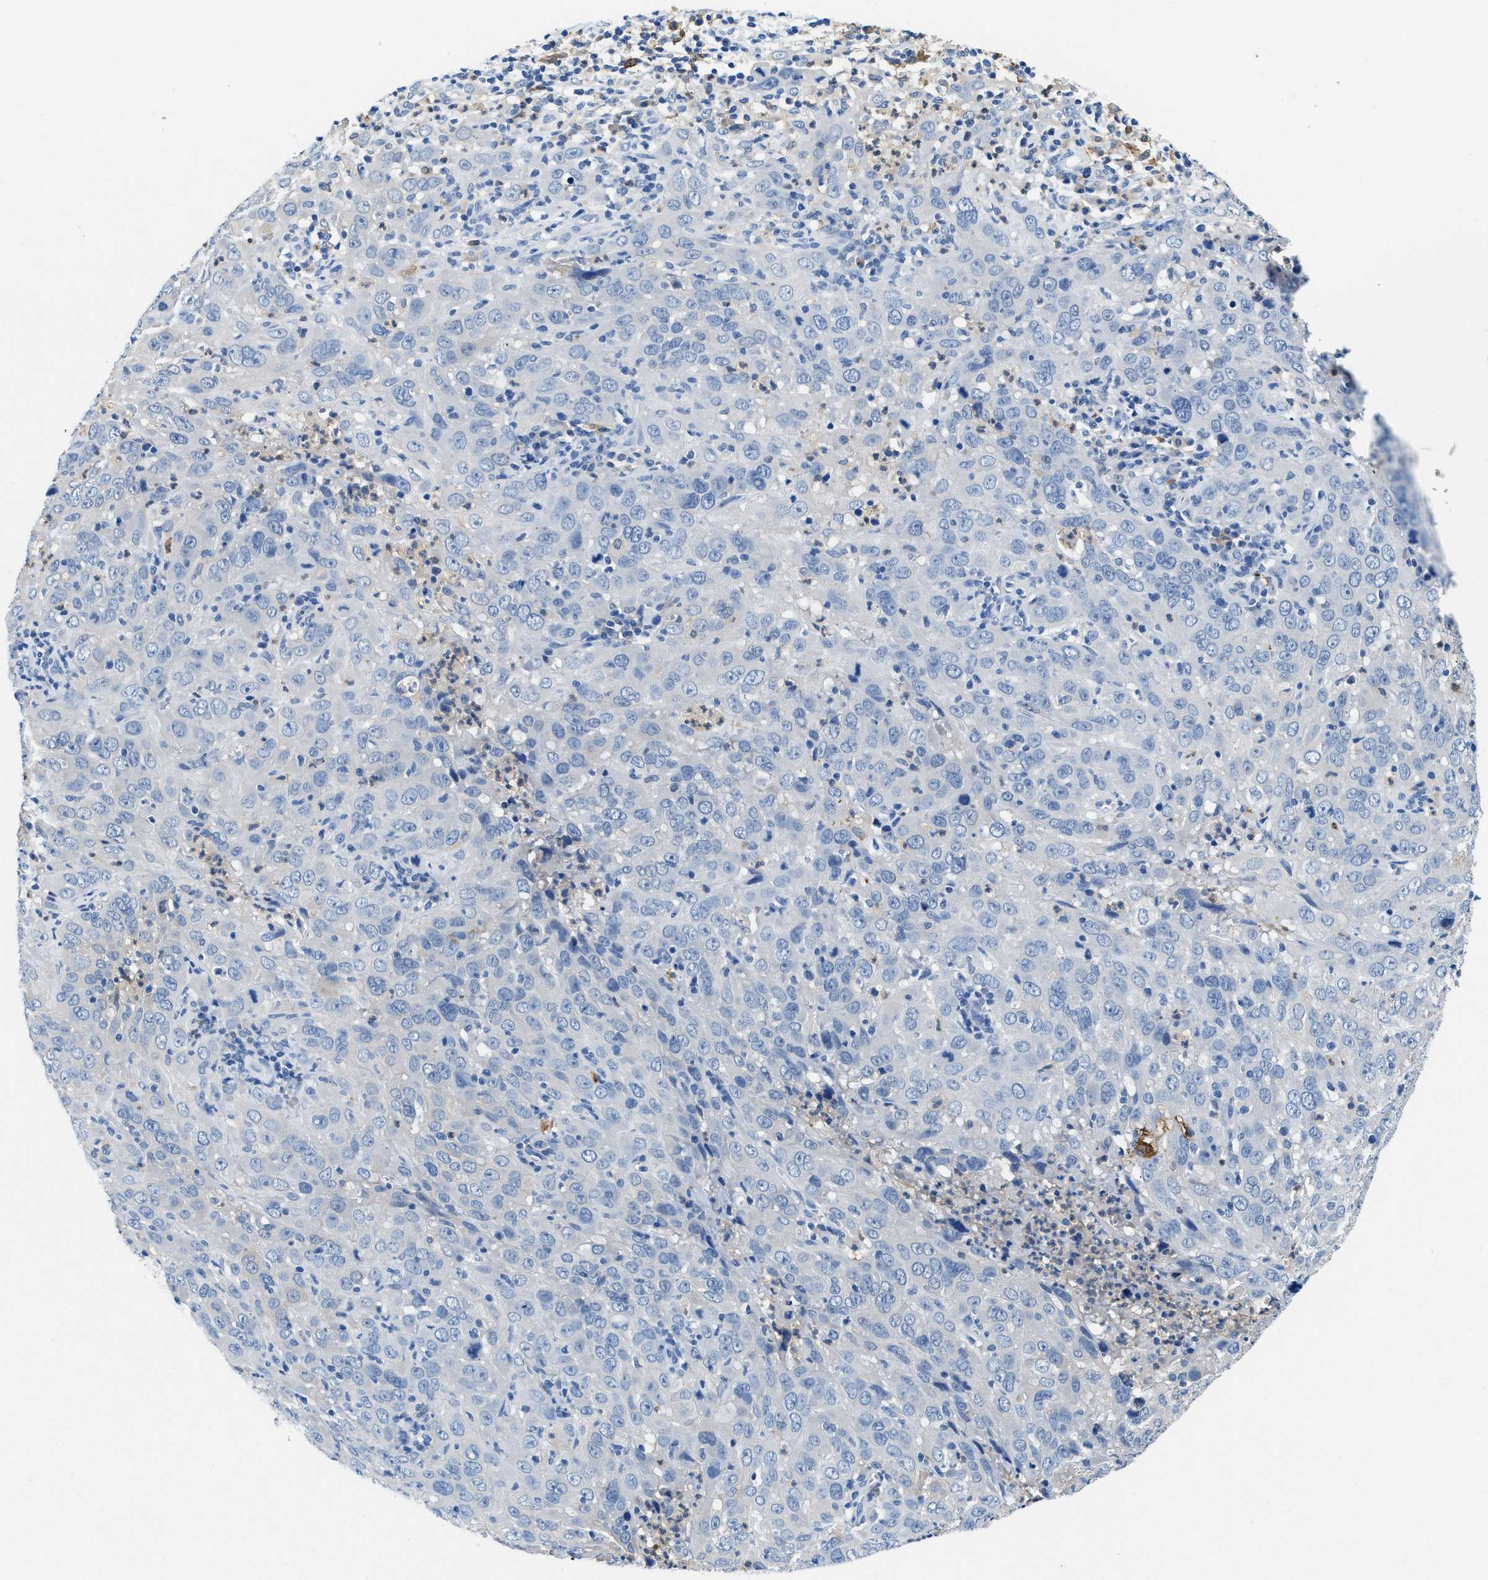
{"staining": {"intensity": "negative", "quantity": "none", "location": "none"}, "tissue": "cervical cancer", "cell_type": "Tumor cells", "image_type": "cancer", "snomed": [{"axis": "morphology", "description": "Squamous cell carcinoma, NOS"}, {"axis": "topography", "description": "Cervix"}], "caption": "This image is of cervical squamous cell carcinoma stained with immunohistochemistry (IHC) to label a protein in brown with the nuclei are counter-stained blue. There is no positivity in tumor cells.", "gene": "FADS6", "patient": {"sex": "female", "age": 32}}